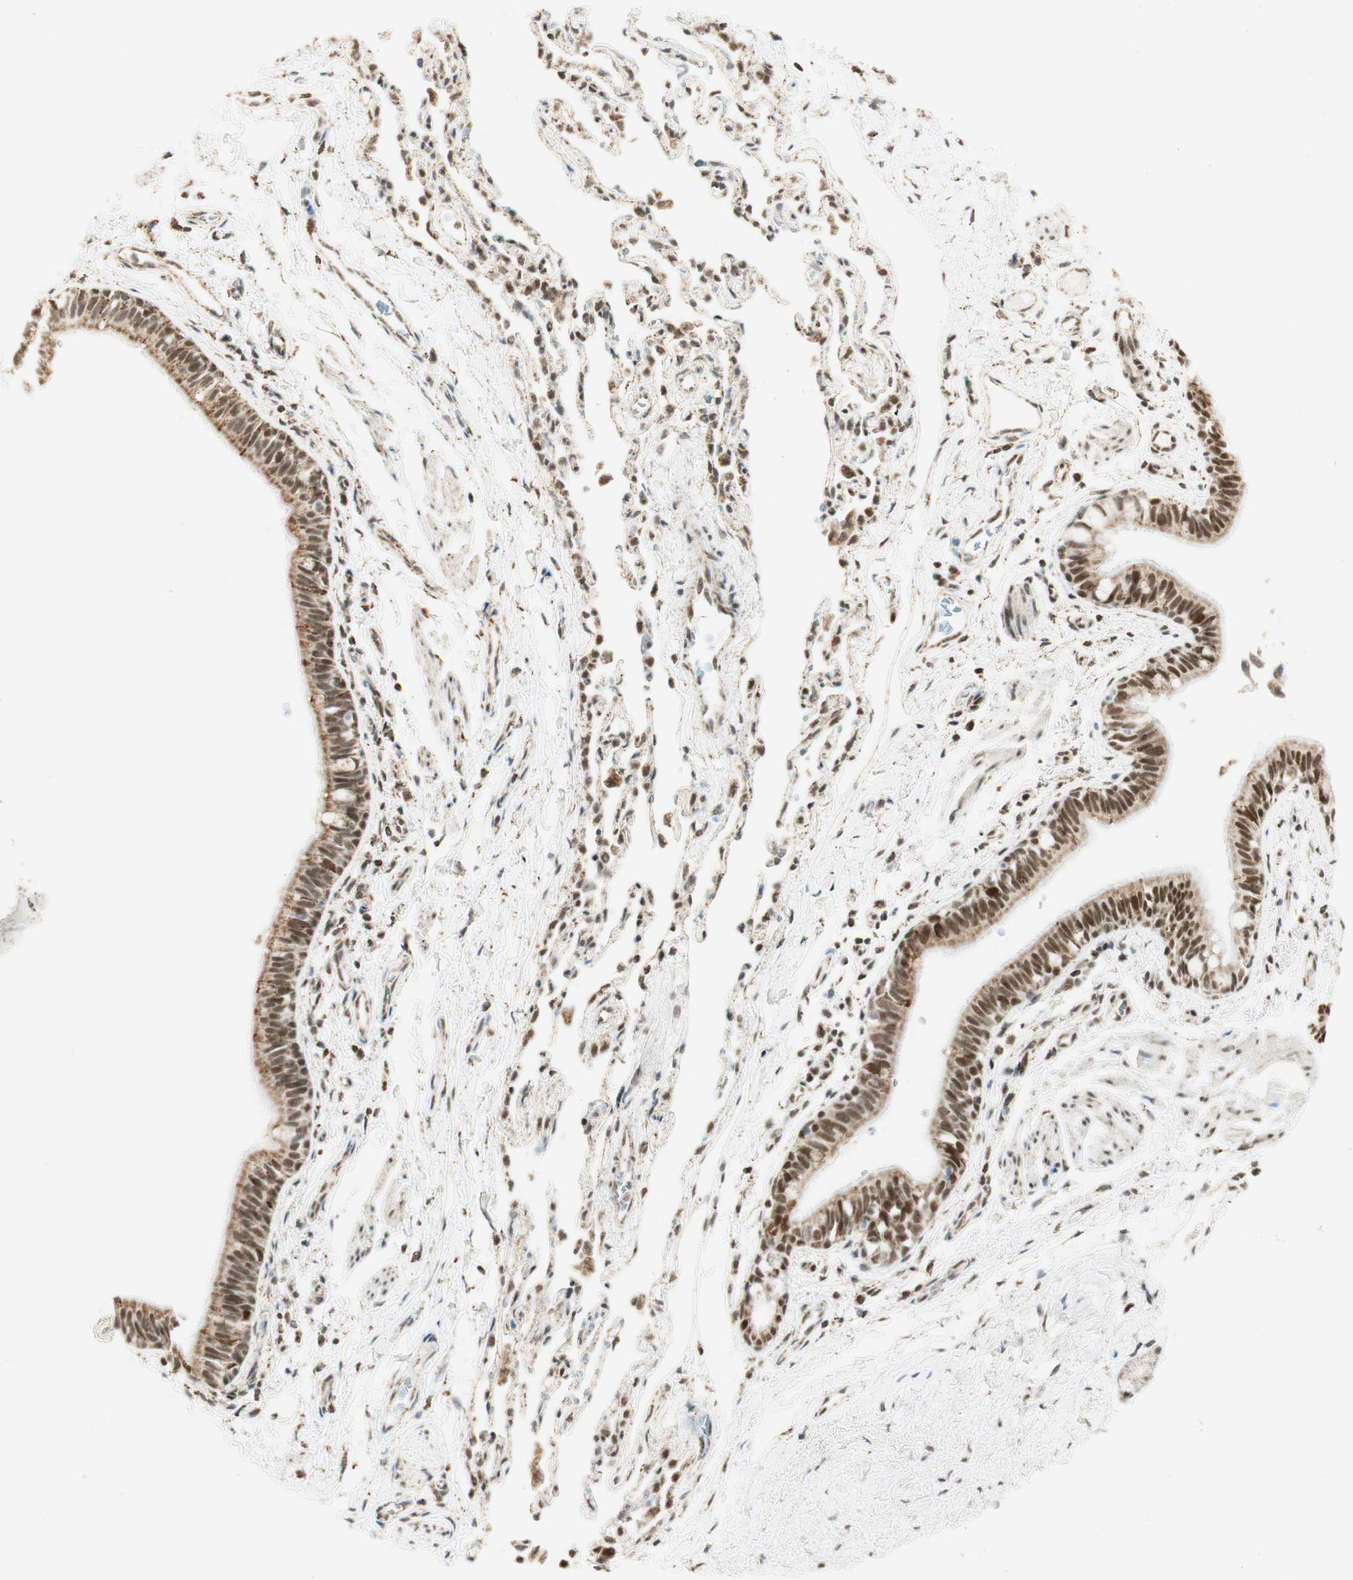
{"staining": {"intensity": "strong", "quantity": ">75%", "location": "cytoplasmic/membranous,nuclear"}, "tissue": "bronchus", "cell_type": "Respiratory epithelial cells", "image_type": "normal", "snomed": [{"axis": "morphology", "description": "Normal tissue, NOS"}, {"axis": "topography", "description": "Bronchus"}, {"axis": "topography", "description": "Lung"}], "caption": "Immunohistochemistry histopathology image of normal human bronchus stained for a protein (brown), which exhibits high levels of strong cytoplasmic/membranous,nuclear staining in approximately >75% of respiratory epithelial cells.", "gene": "ZNF782", "patient": {"sex": "male", "age": 64}}